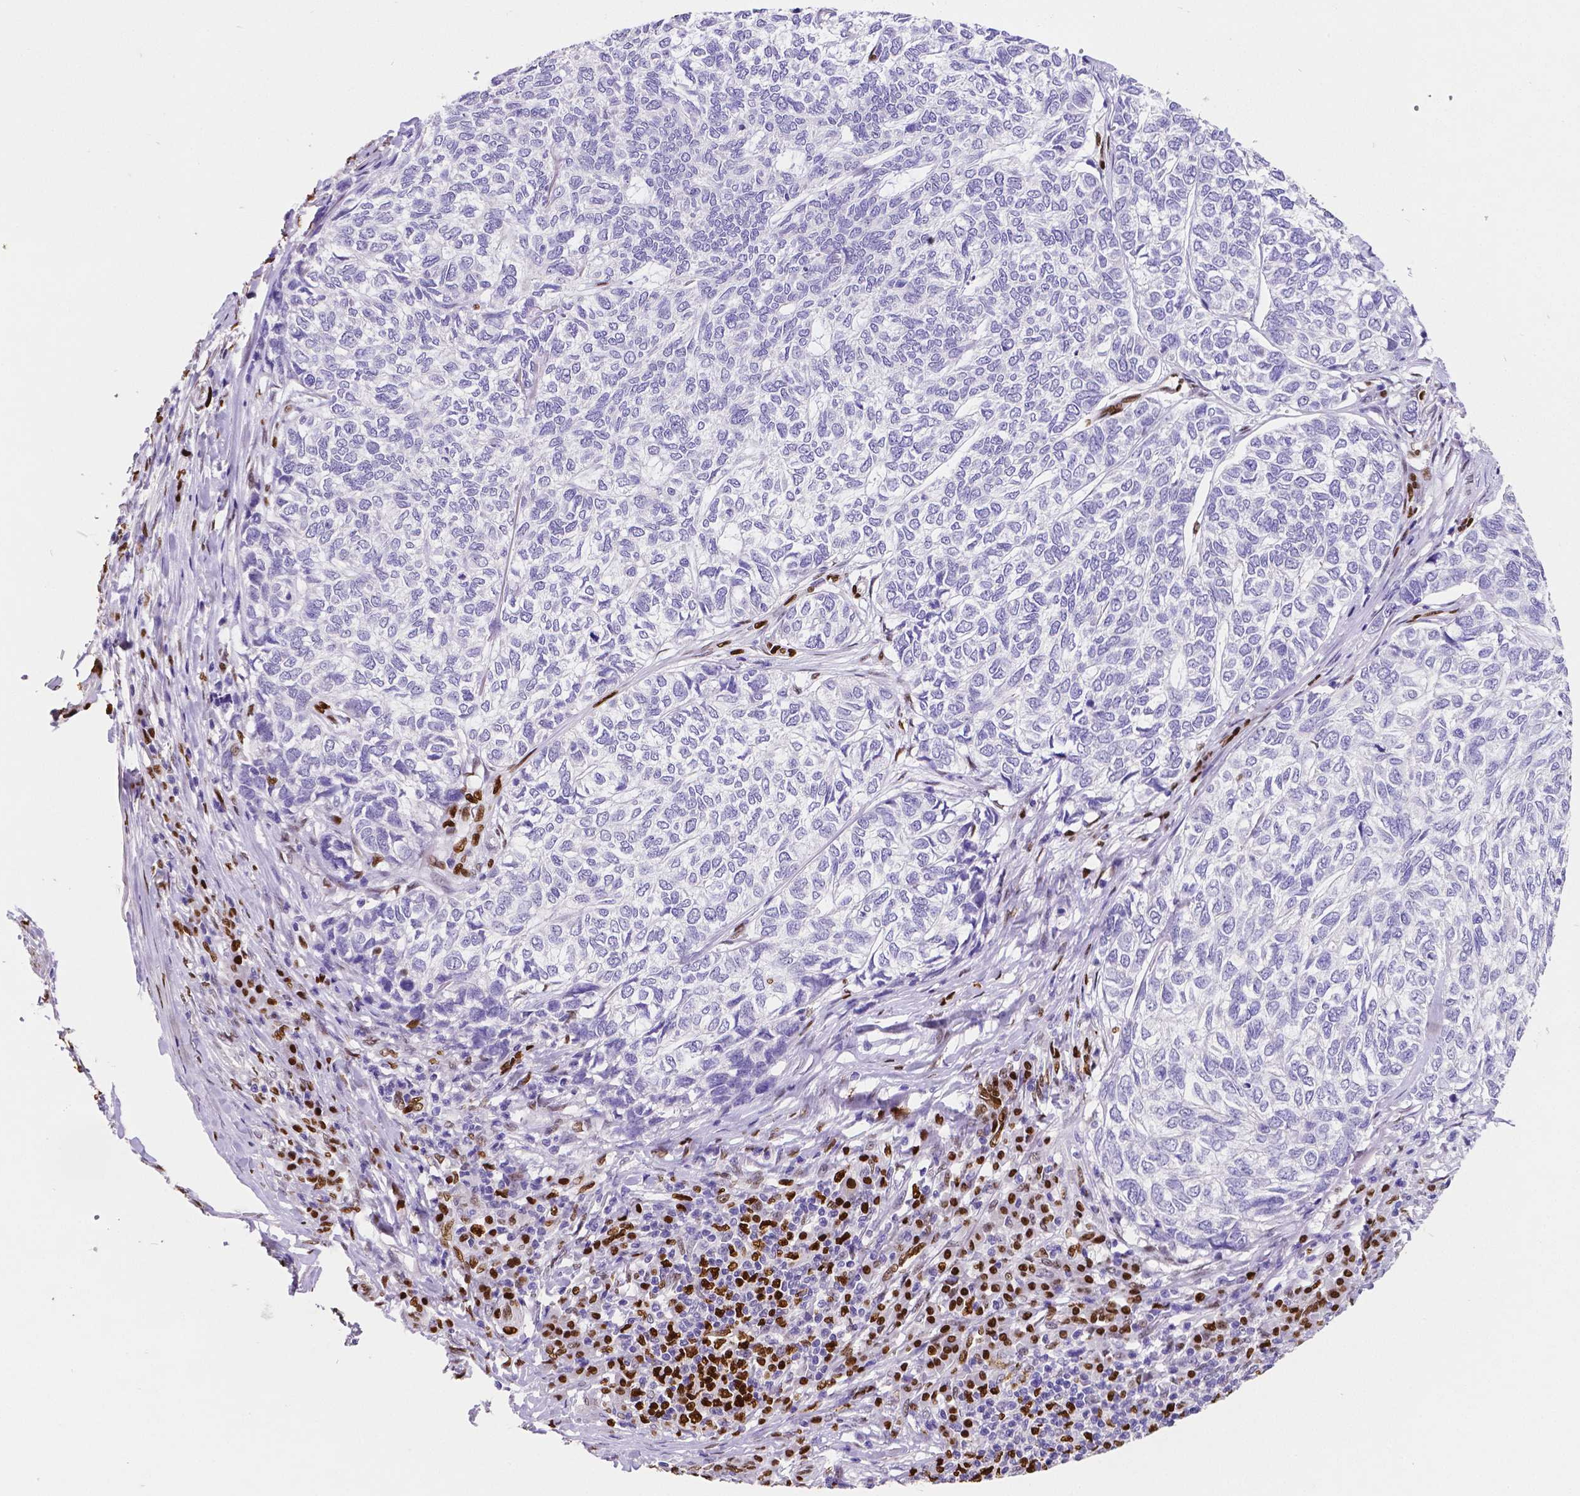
{"staining": {"intensity": "negative", "quantity": "none", "location": "none"}, "tissue": "skin cancer", "cell_type": "Tumor cells", "image_type": "cancer", "snomed": [{"axis": "morphology", "description": "Basal cell carcinoma"}, {"axis": "topography", "description": "Skin"}], "caption": "IHC photomicrograph of skin cancer stained for a protein (brown), which displays no positivity in tumor cells.", "gene": "MEF2C", "patient": {"sex": "female", "age": 65}}